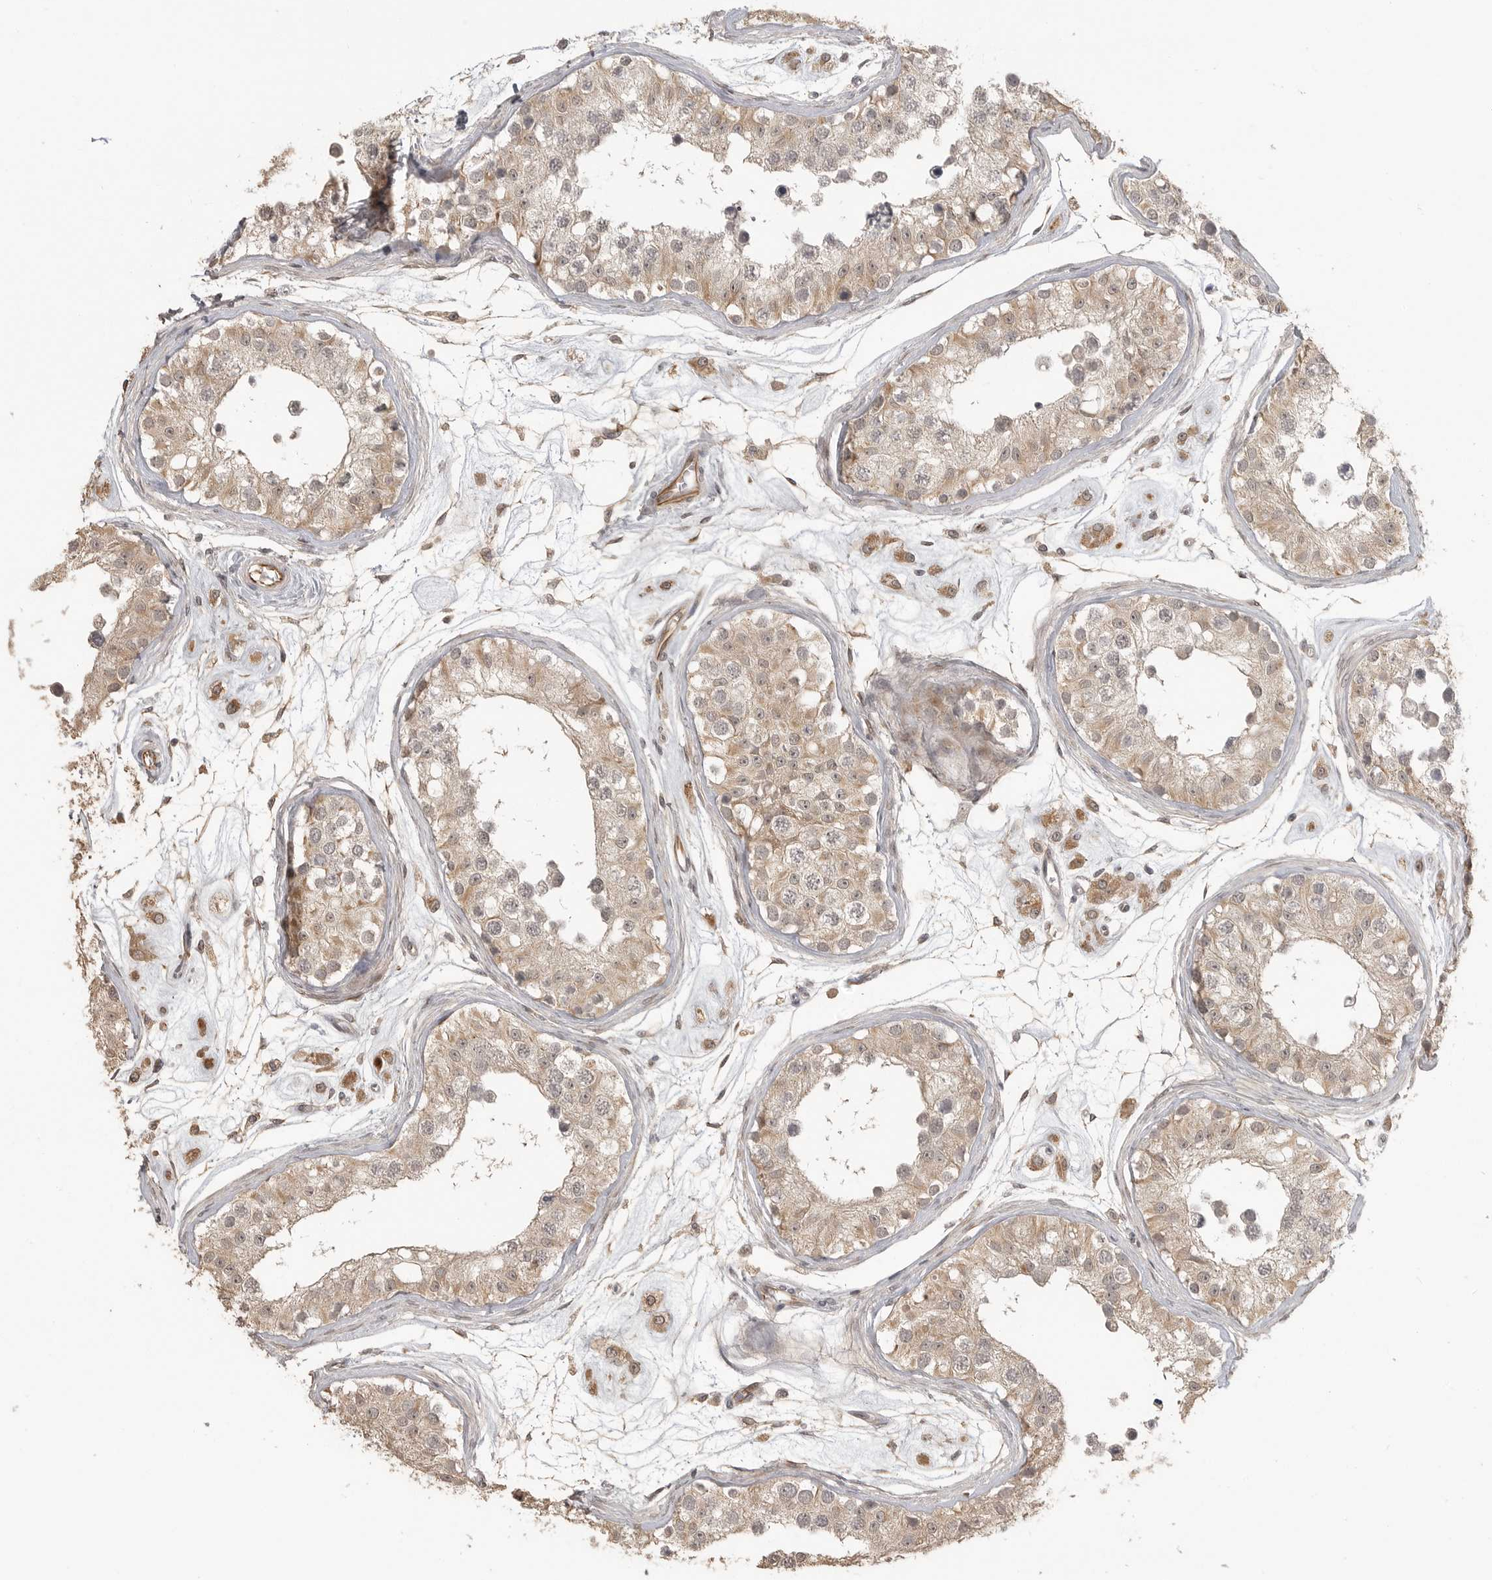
{"staining": {"intensity": "weak", "quantity": ">75%", "location": "cytoplasmic/membranous"}, "tissue": "testis", "cell_type": "Cells in seminiferous ducts", "image_type": "normal", "snomed": [{"axis": "morphology", "description": "Normal tissue, NOS"}, {"axis": "morphology", "description": "Adenocarcinoma, metastatic, NOS"}, {"axis": "topography", "description": "Testis"}], "caption": "High-magnification brightfield microscopy of benign testis stained with DAB (3,3'-diaminobenzidine) (brown) and counterstained with hematoxylin (blue). cells in seminiferous ducts exhibit weak cytoplasmic/membranous positivity is seen in approximately>75% of cells. (DAB IHC, brown staining for protein, blue staining for nuclei).", "gene": "SMG8", "patient": {"sex": "male", "age": 26}}